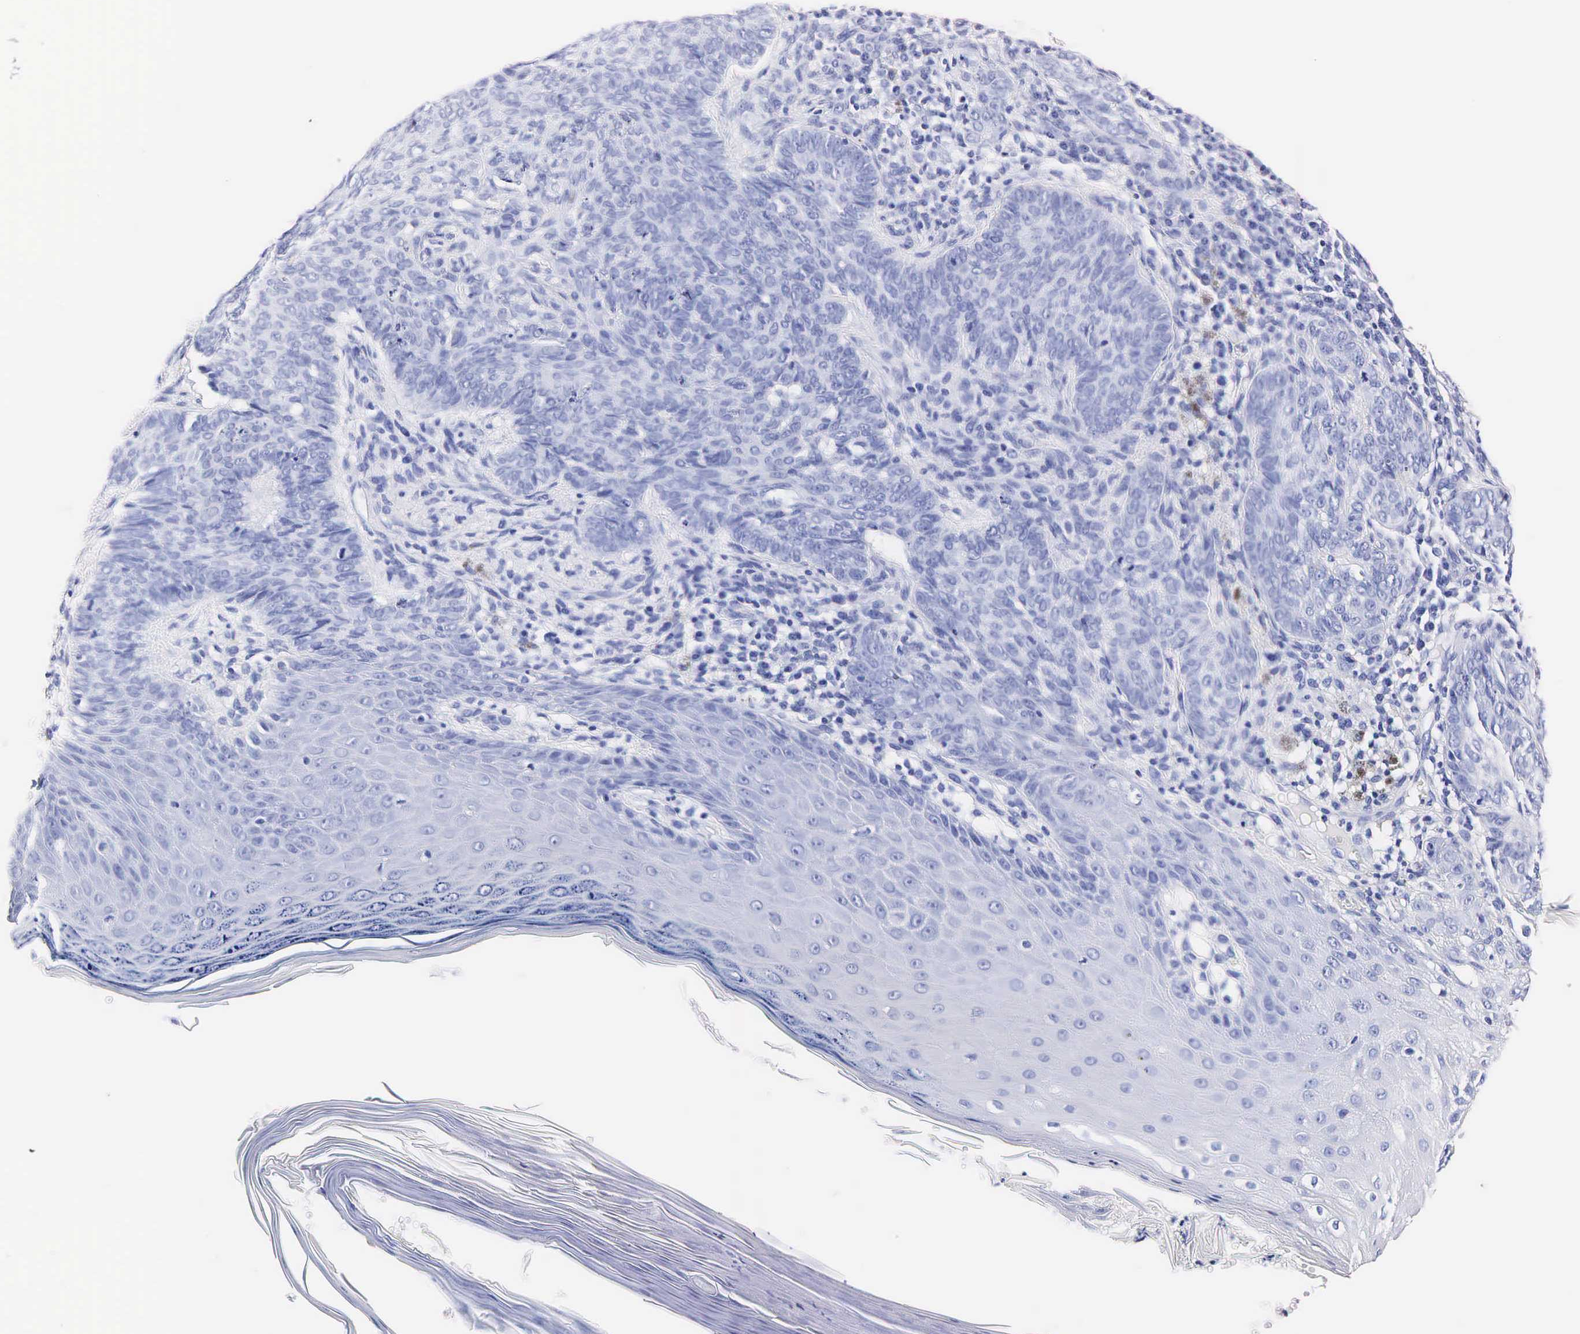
{"staining": {"intensity": "negative", "quantity": "none", "location": "none"}, "tissue": "skin cancer", "cell_type": "Tumor cells", "image_type": "cancer", "snomed": [{"axis": "morphology", "description": "Normal tissue, NOS"}, {"axis": "morphology", "description": "Basal cell carcinoma"}, {"axis": "topography", "description": "Skin"}], "caption": "Photomicrograph shows no protein staining in tumor cells of skin basal cell carcinoma tissue.", "gene": "KLK3", "patient": {"sex": "male", "age": 74}}